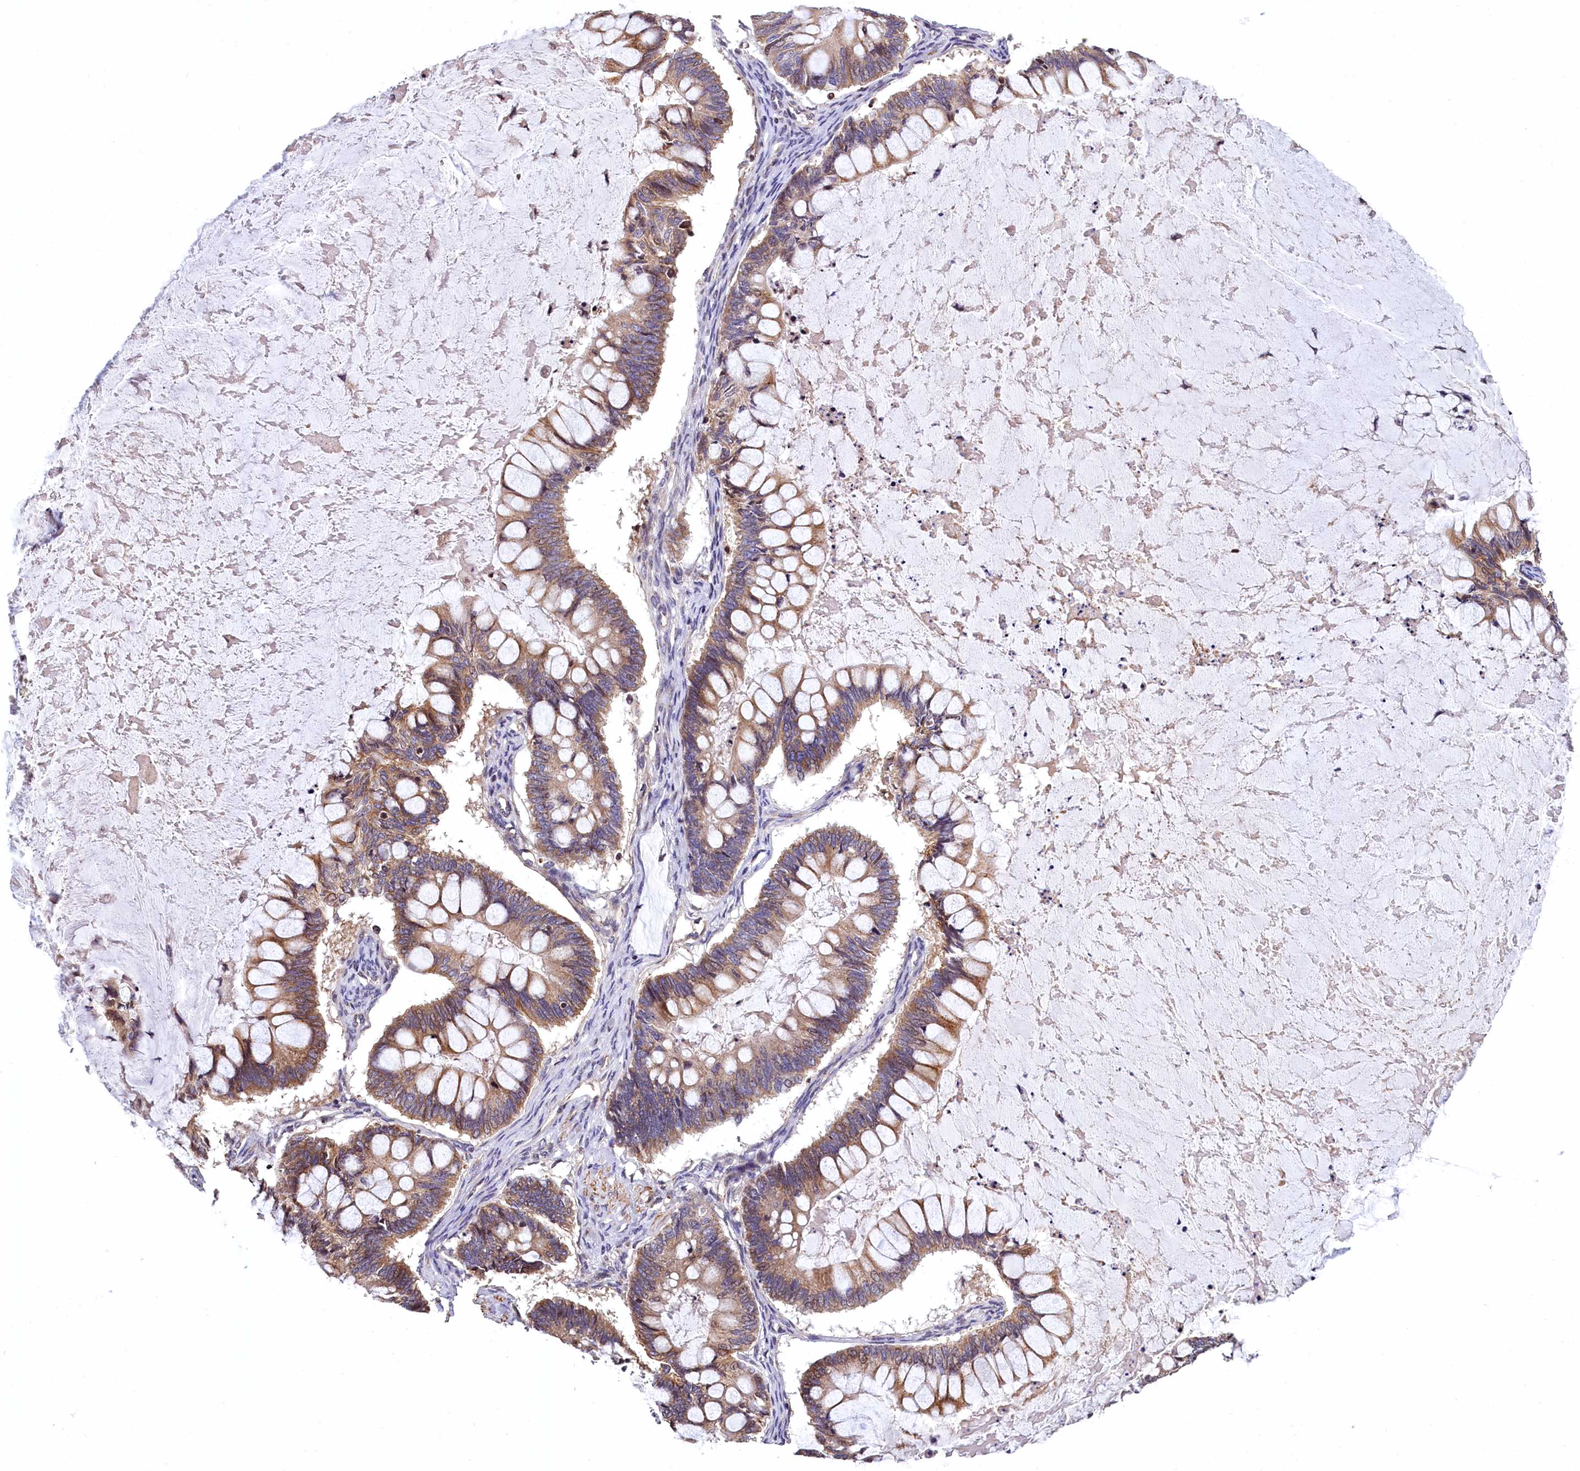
{"staining": {"intensity": "moderate", "quantity": ">75%", "location": "cytoplasmic/membranous"}, "tissue": "ovarian cancer", "cell_type": "Tumor cells", "image_type": "cancer", "snomed": [{"axis": "morphology", "description": "Cystadenocarcinoma, mucinous, NOS"}, {"axis": "topography", "description": "Ovary"}], "caption": "Tumor cells display medium levels of moderate cytoplasmic/membranous staining in about >75% of cells in human mucinous cystadenocarcinoma (ovarian). The staining was performed using DAB, with brown indicating positive protein expression. Nuclei are stained blue with hematoxylin.", "gene": "ZNF2", "patient": {"sex": "female", "age": 61}}